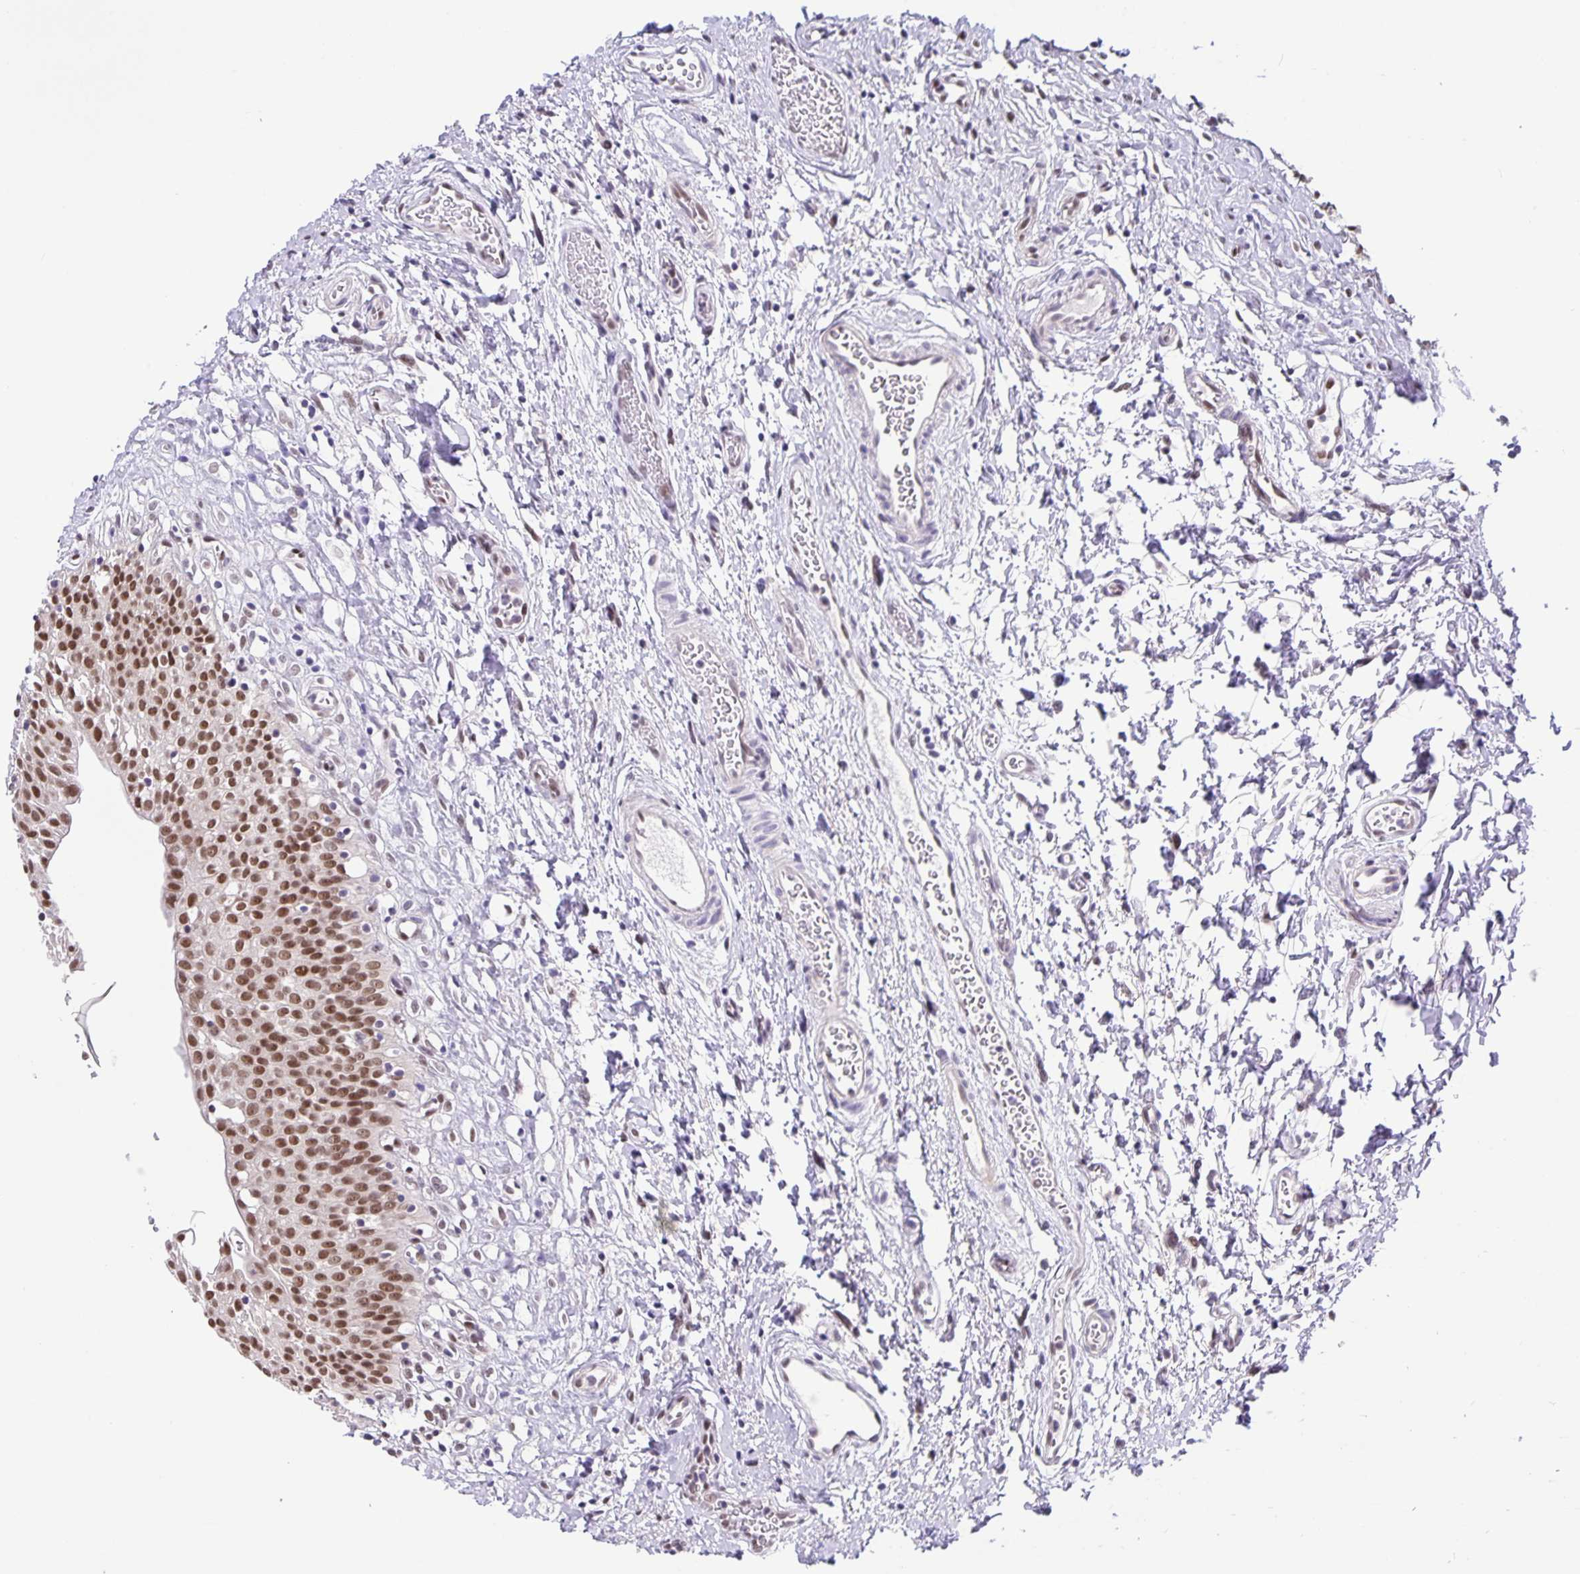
{"staining": {"intensity": "moderate", "quantity": ">75%", "location": "nuclear"}, "tissue": "urinary bladder", "cell_type": "Urothelial cells", "image_type": "normal", "snomed": [{"axis": "morphology", "description": "Normal tissue, NOS"}, {"axis": "topography", "description": "Urinary bladder"}], "caption": "Immunohistochemistry micrograph of normal urinary bladder: urinary bladder stained using immunohistochemistry (IHC) displays medium levels of moderate protein expression localized specifically in the nuclear of urothelial cells, appearing as a nuclear brown color.", "gene": "FOSL2", "patient": {"sex": "male", "age": 51}}